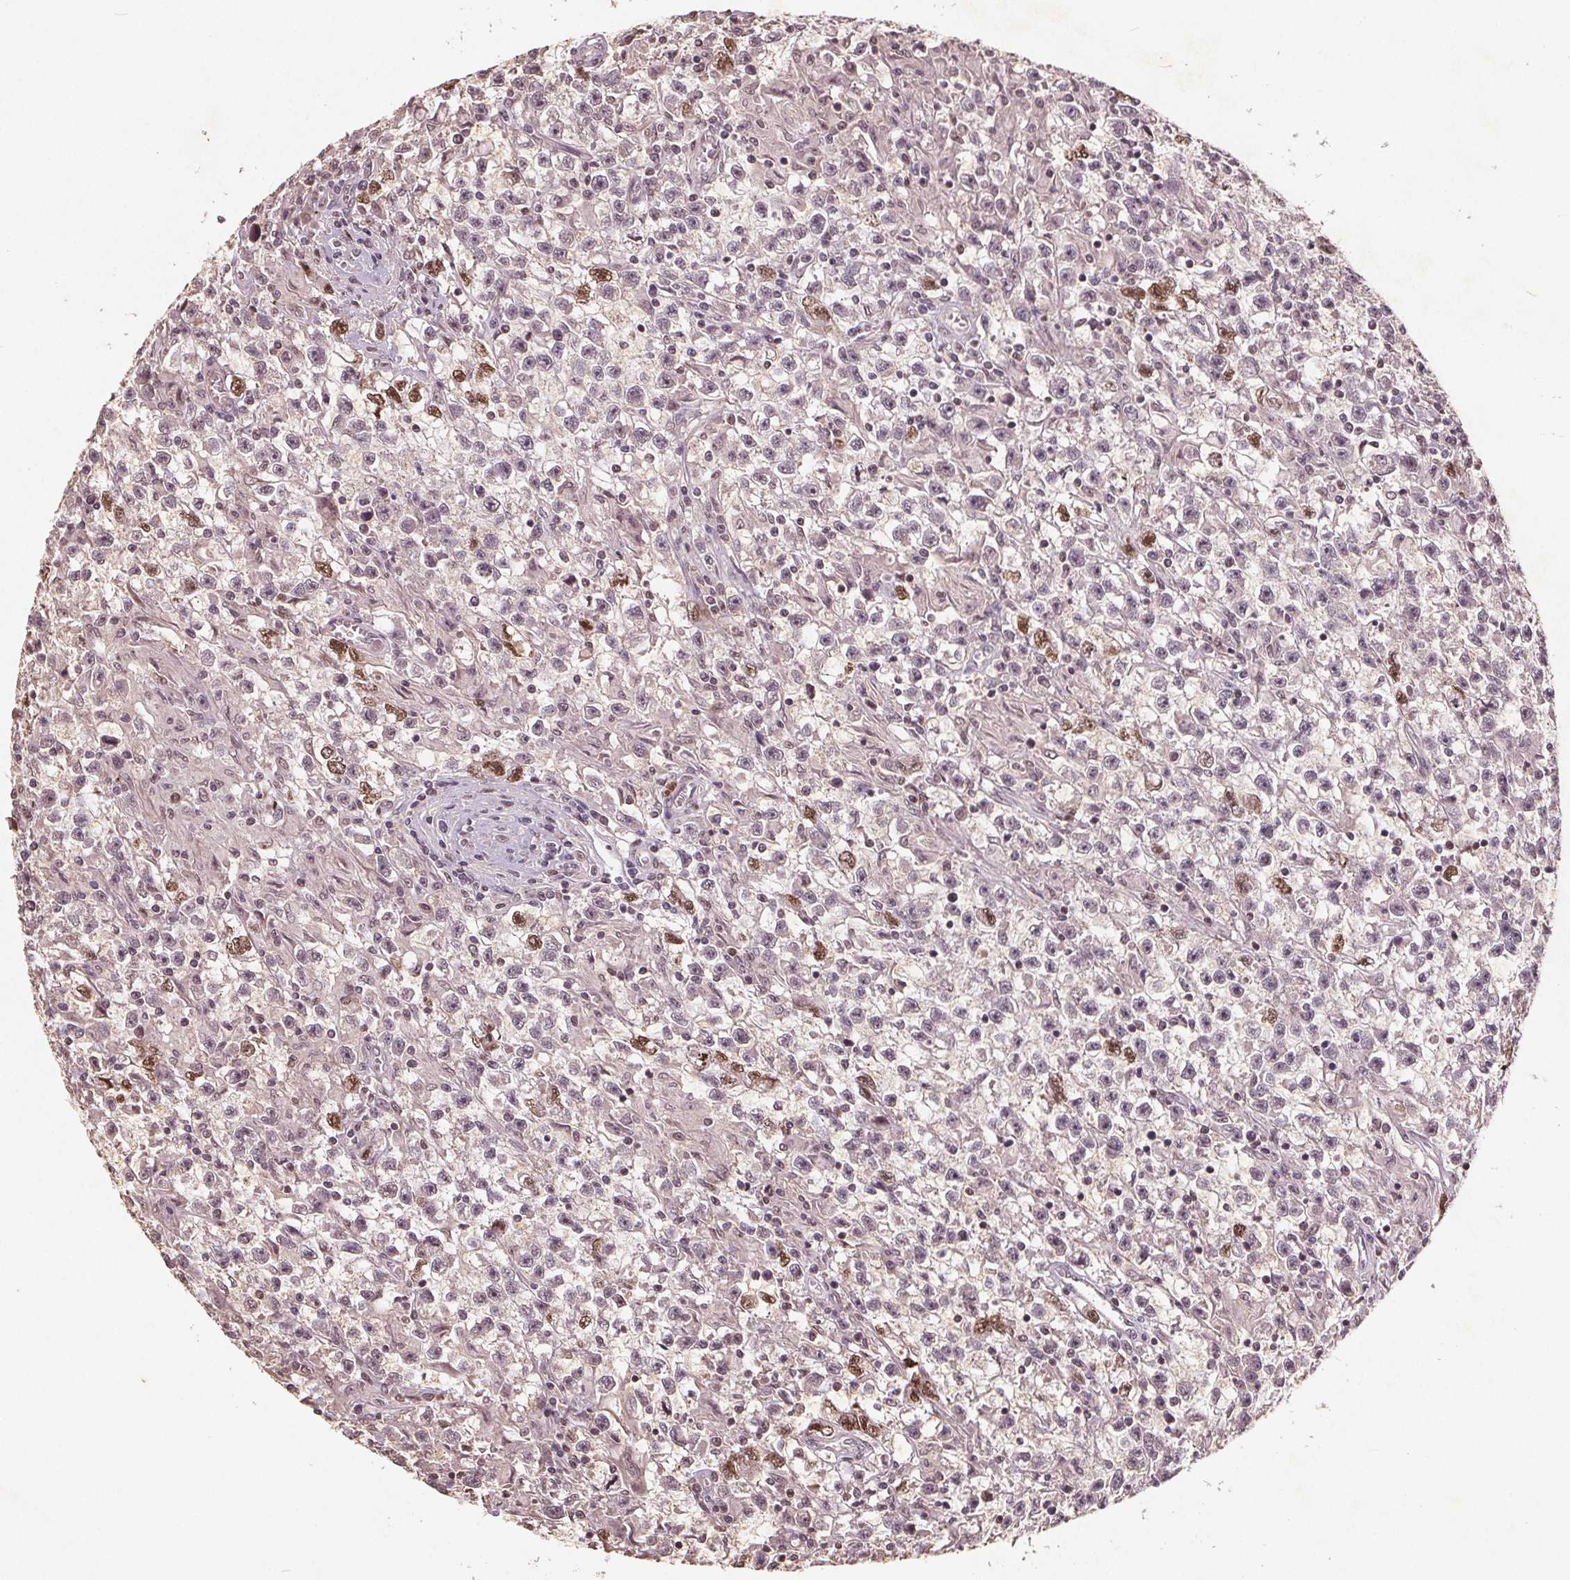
{"staining": {"intensity": "moderate", "quantity": "<25%", "location": "nuclear"}, "tissue": "testis cancer", "cell_type": "Tumor cells", "image_type": "cancer", "snomed": [{"axis": "morphology", "description": "Seminoma, NOS"}, {"axis": "topography", "description": "Testis"}], "caption": "Testis cancer (seminoma) stained for a protein (brown) demonstrates moderate nuclear positive staining in approximately <25% of tumor cells.", "gene": "DNMT3B", "patient": {"sex": "male", "age": 31}}